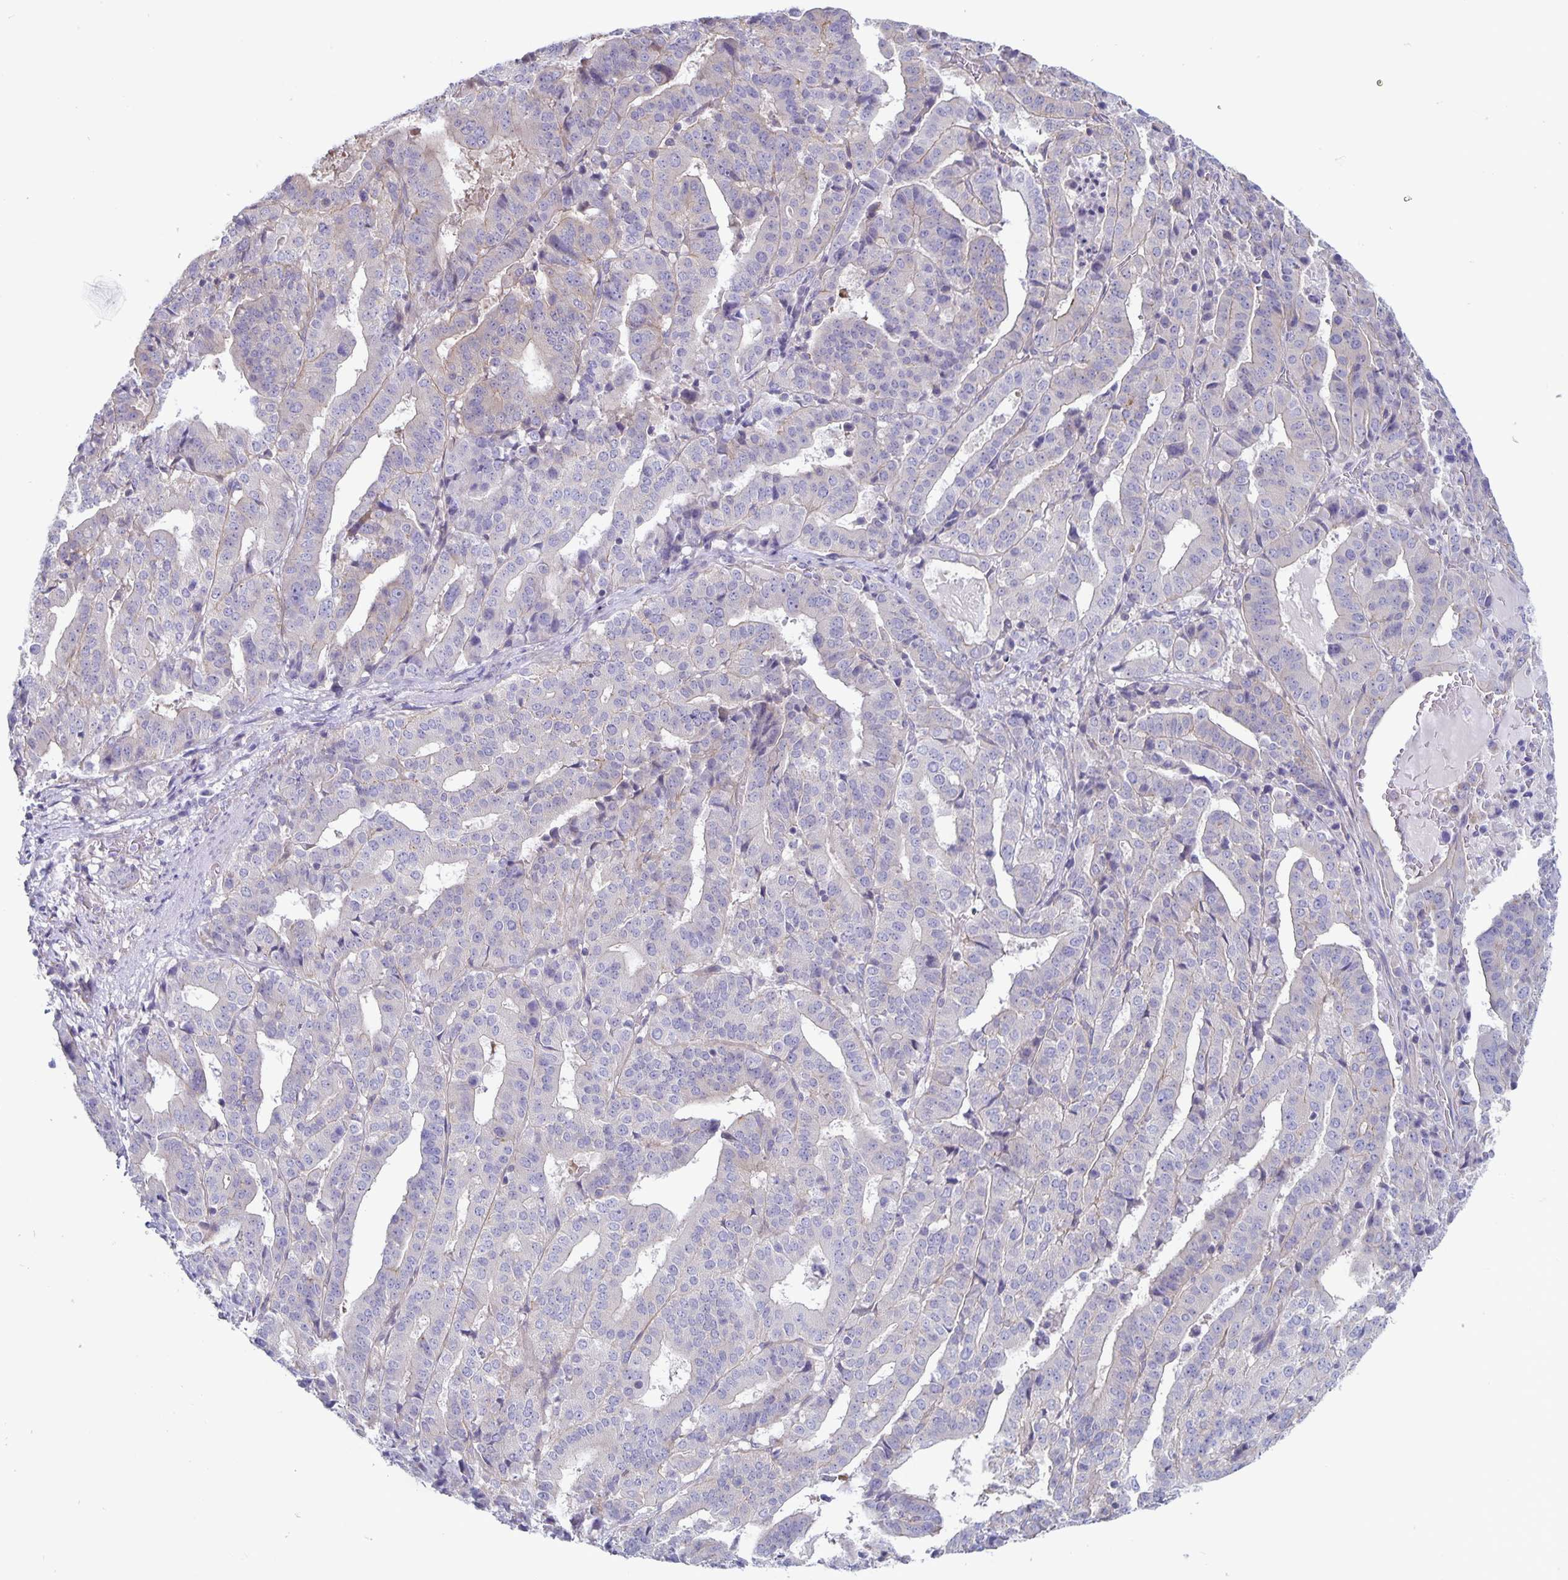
{"staining": {"intensity": "negative", "quantity": "none", "location": "none"}, "tissue": "stomach cancer", "cell_type": "Tumor cells", "image_type": "cancer", "snomed": [{"axis": "morphology", "description": "Adenocarcinoma, NOS"}, {"axis": "topography", "description": "Stomach"}], "caption": "This histopathology image is of stomach cancer (adenocarcinoma) stained with IHC to label a protein in brown with the nuclei are counter-stained blue. There is no expression in tumor cells.", "gene": "PLCB3", "patient": {"sex": "male", "age": 48}}